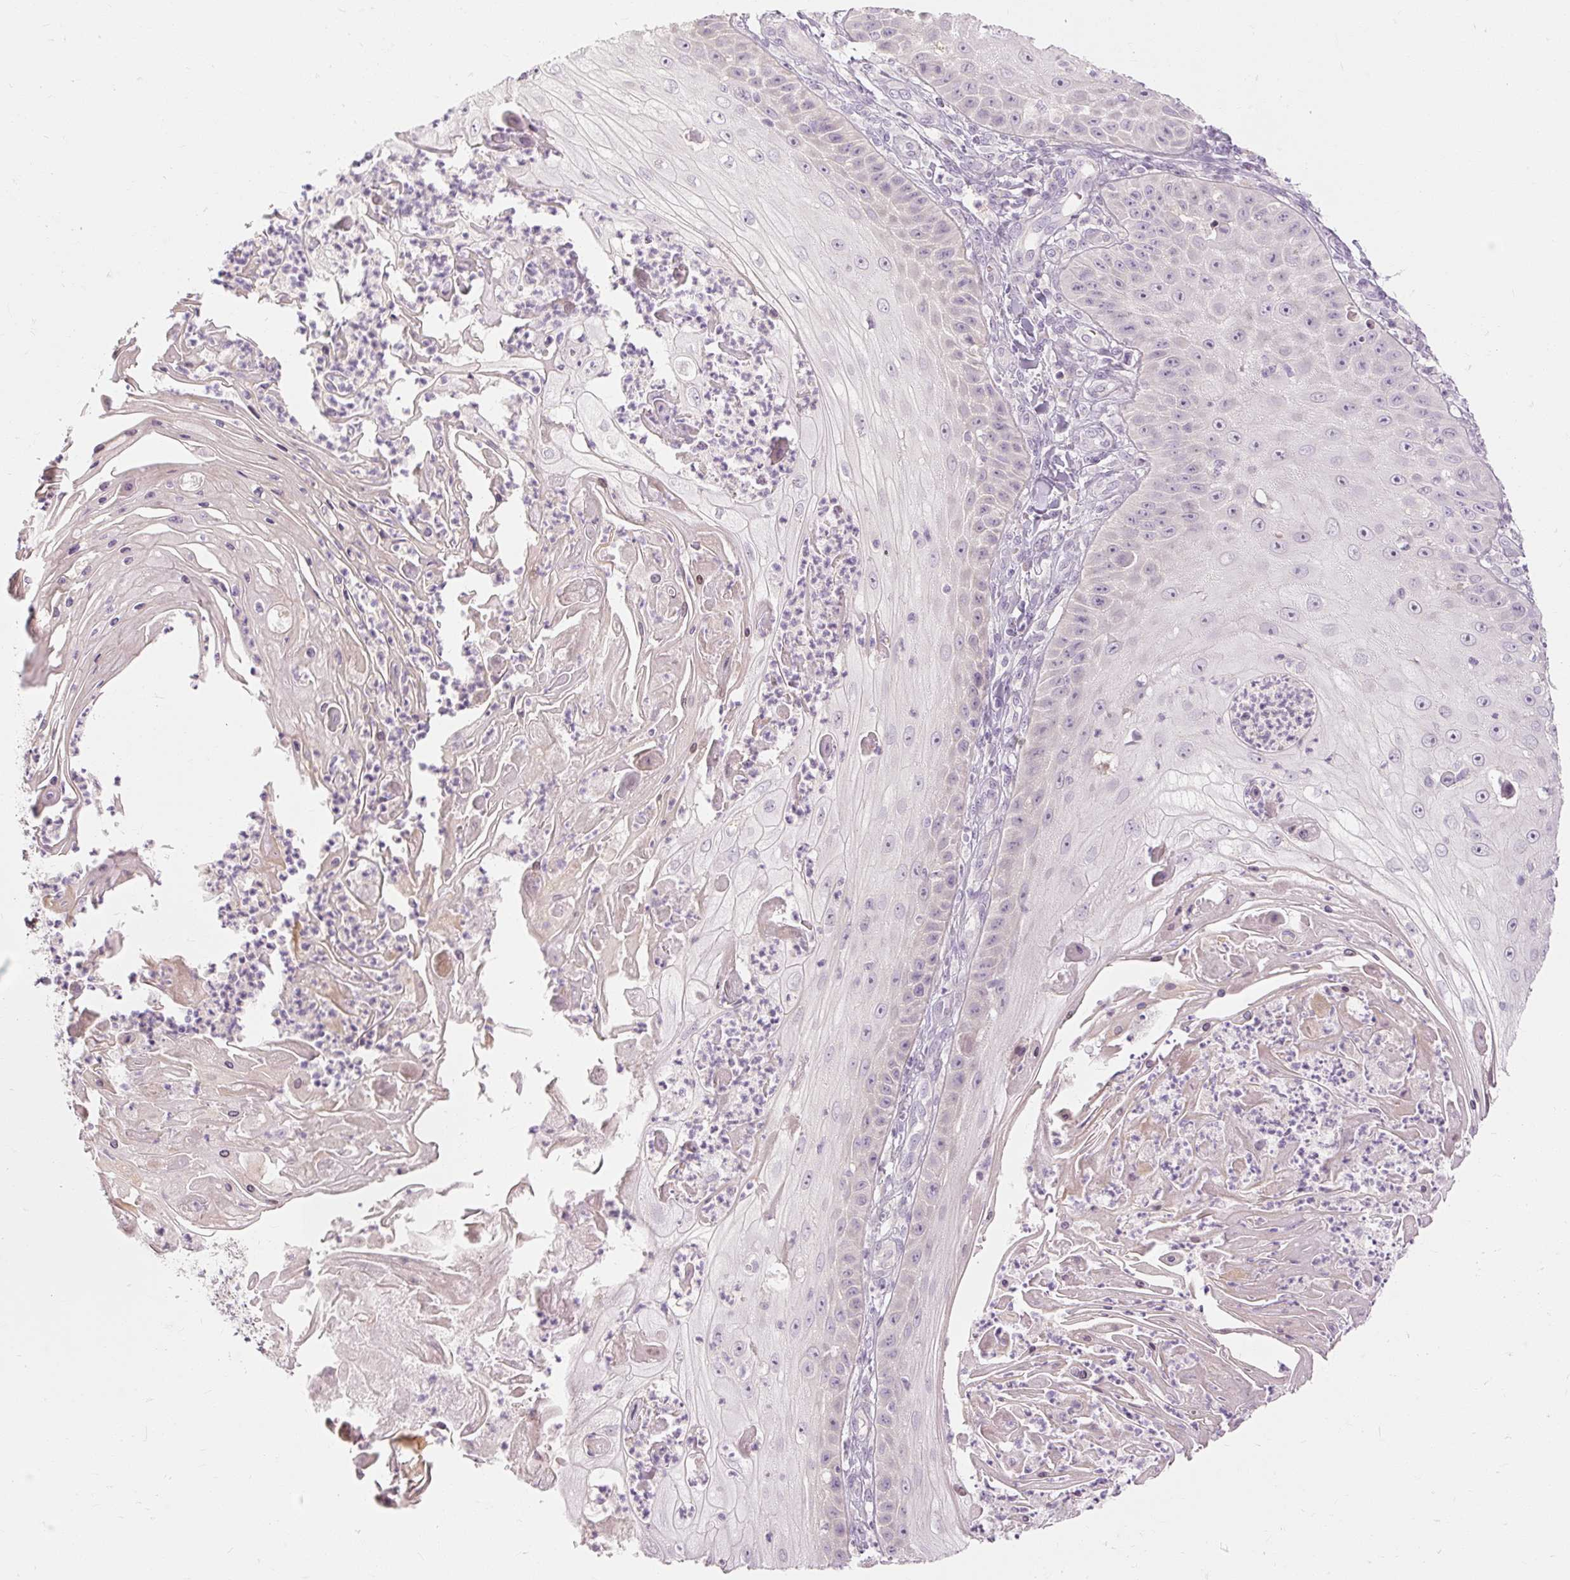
{"staining": {"intensity": "negative", "quantity": "none", "location": "none"}, "tissue": "skin cancer", "cell_type": "Tumor cells", "image_type": "cancer", "snomed": [{"axis": "morphology", "description": "Squamous cell carcinoma, NOS"}, {"axis": "topography", "description": "Skin"}], "caption": "High power microscopy micrograph of an immunohistochemistry (IHC) image of skin squamous cell carcinoma, revealing no significant positivity in tumor cells.", "gene": "CAPN3", "patient": {"sex": "male", "age": 70}}